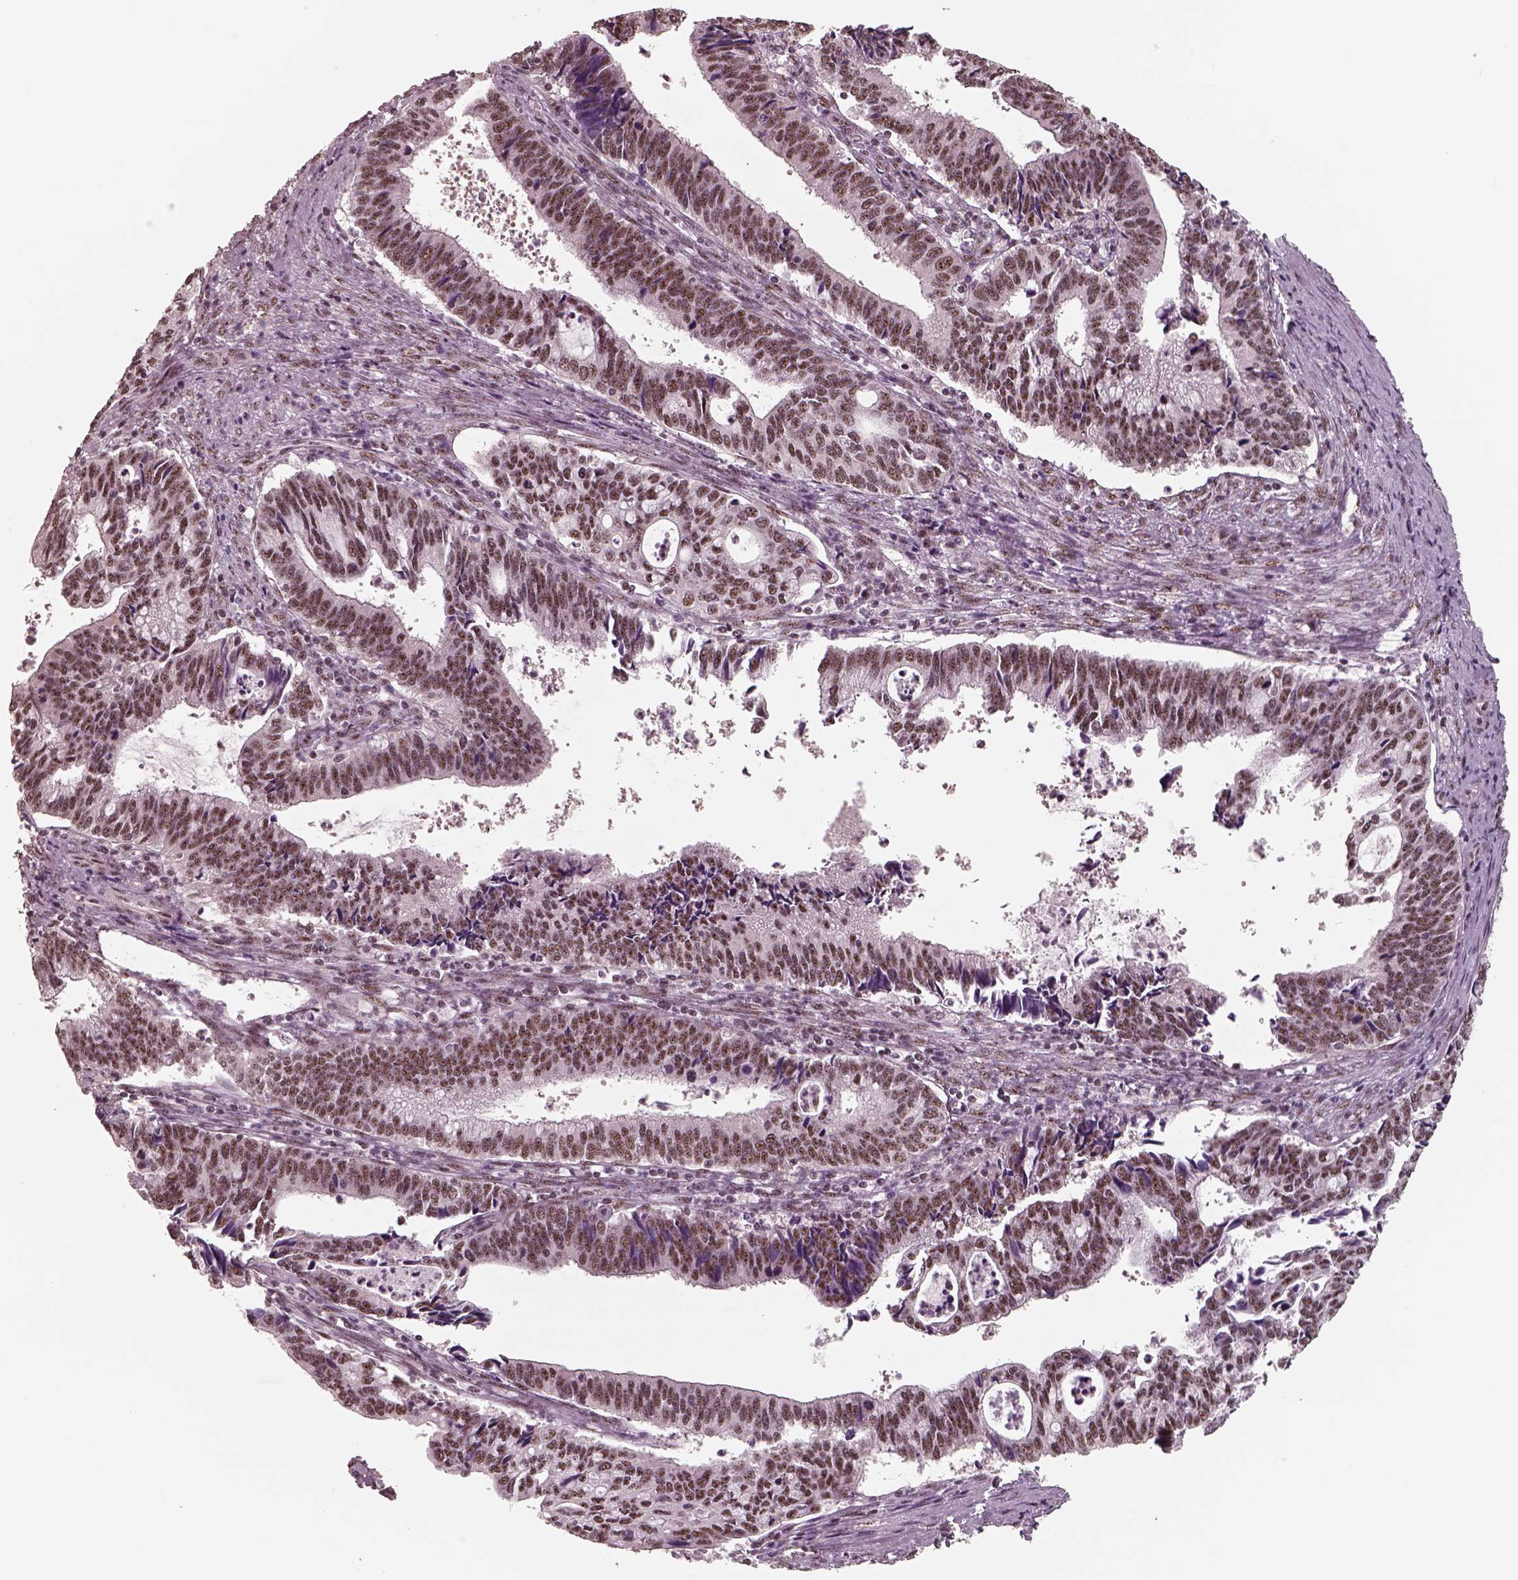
{"staining": {"intensity": "moderate", "quantity": ">75%", "location": "nuclear"}, "tissue": "cervical cancer", "cell_type": "Tumor cells", "image_type": "cancer", "snomed": [{"axis": "morphology", "description": "Adenocarcinoma, NOS"}, {"axis": "topography", "description": "Cervix"}], "caption": "This is a histology image of IHC staining of adenocarcinoma (cervical), which shows moderate staining in the nuclear of tumor cells.", "gene": "ATXN7L3", "patient": {"sex": "female", "age": 42}}